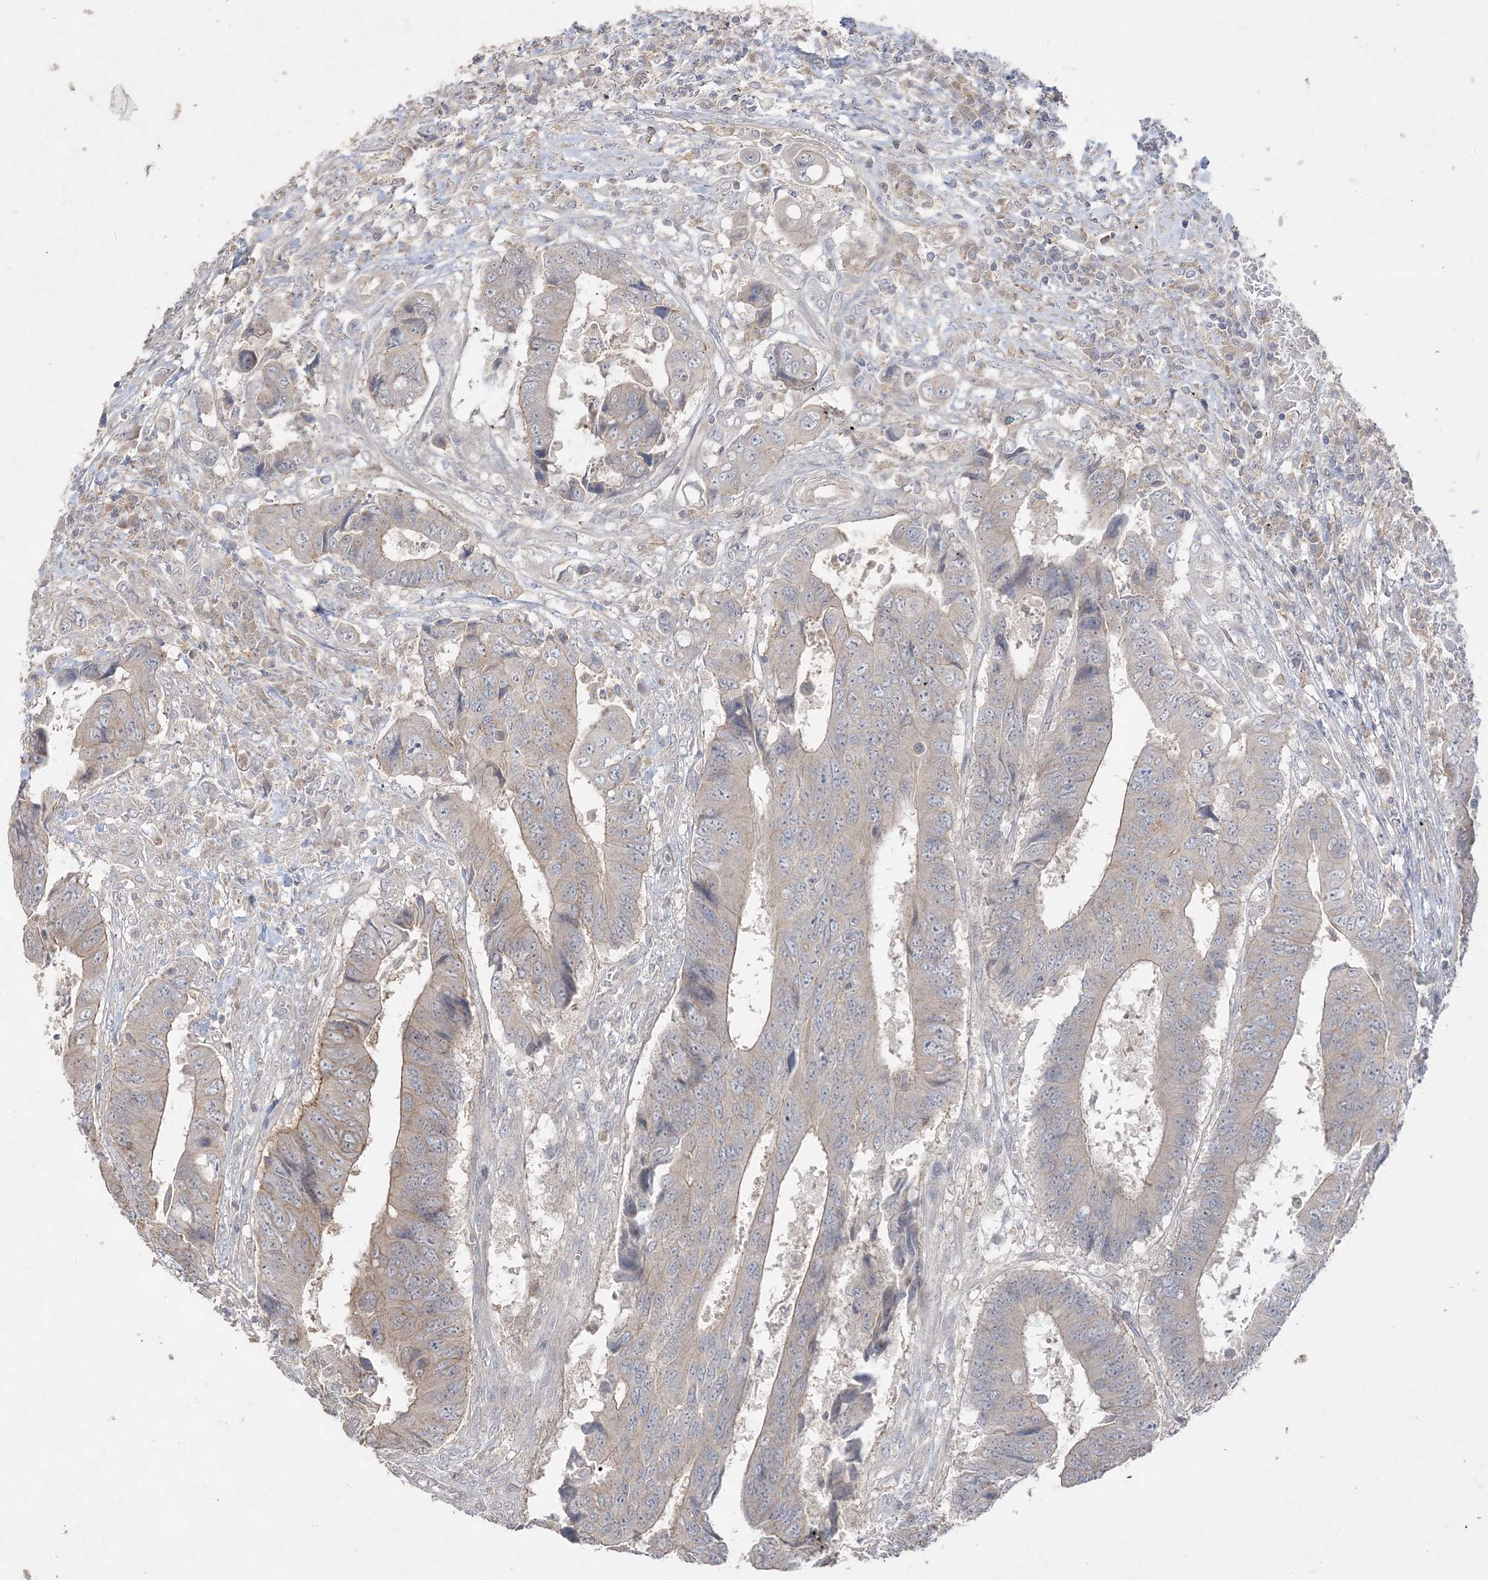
{"staining": {"intensity": "weak", "quantity": "<25%", "location": "cytoplasmic/membranous"}, "tissue": "colorectal cancer", "cell_type": "Tumor cells", "image_type": "cancer", "snomed": [{"axis": "morphology", "description": "Adenocarcinoma, NOS"}, {"axis": "topography", "description": "Rectum"}], "caption": "This is an IHC micrograph of colorectal cancer (adenocarcinoma). There is no positivity in tumor cells.", "gene": "SH3BP4", "patient": {"sex": "male", "age": 84}}